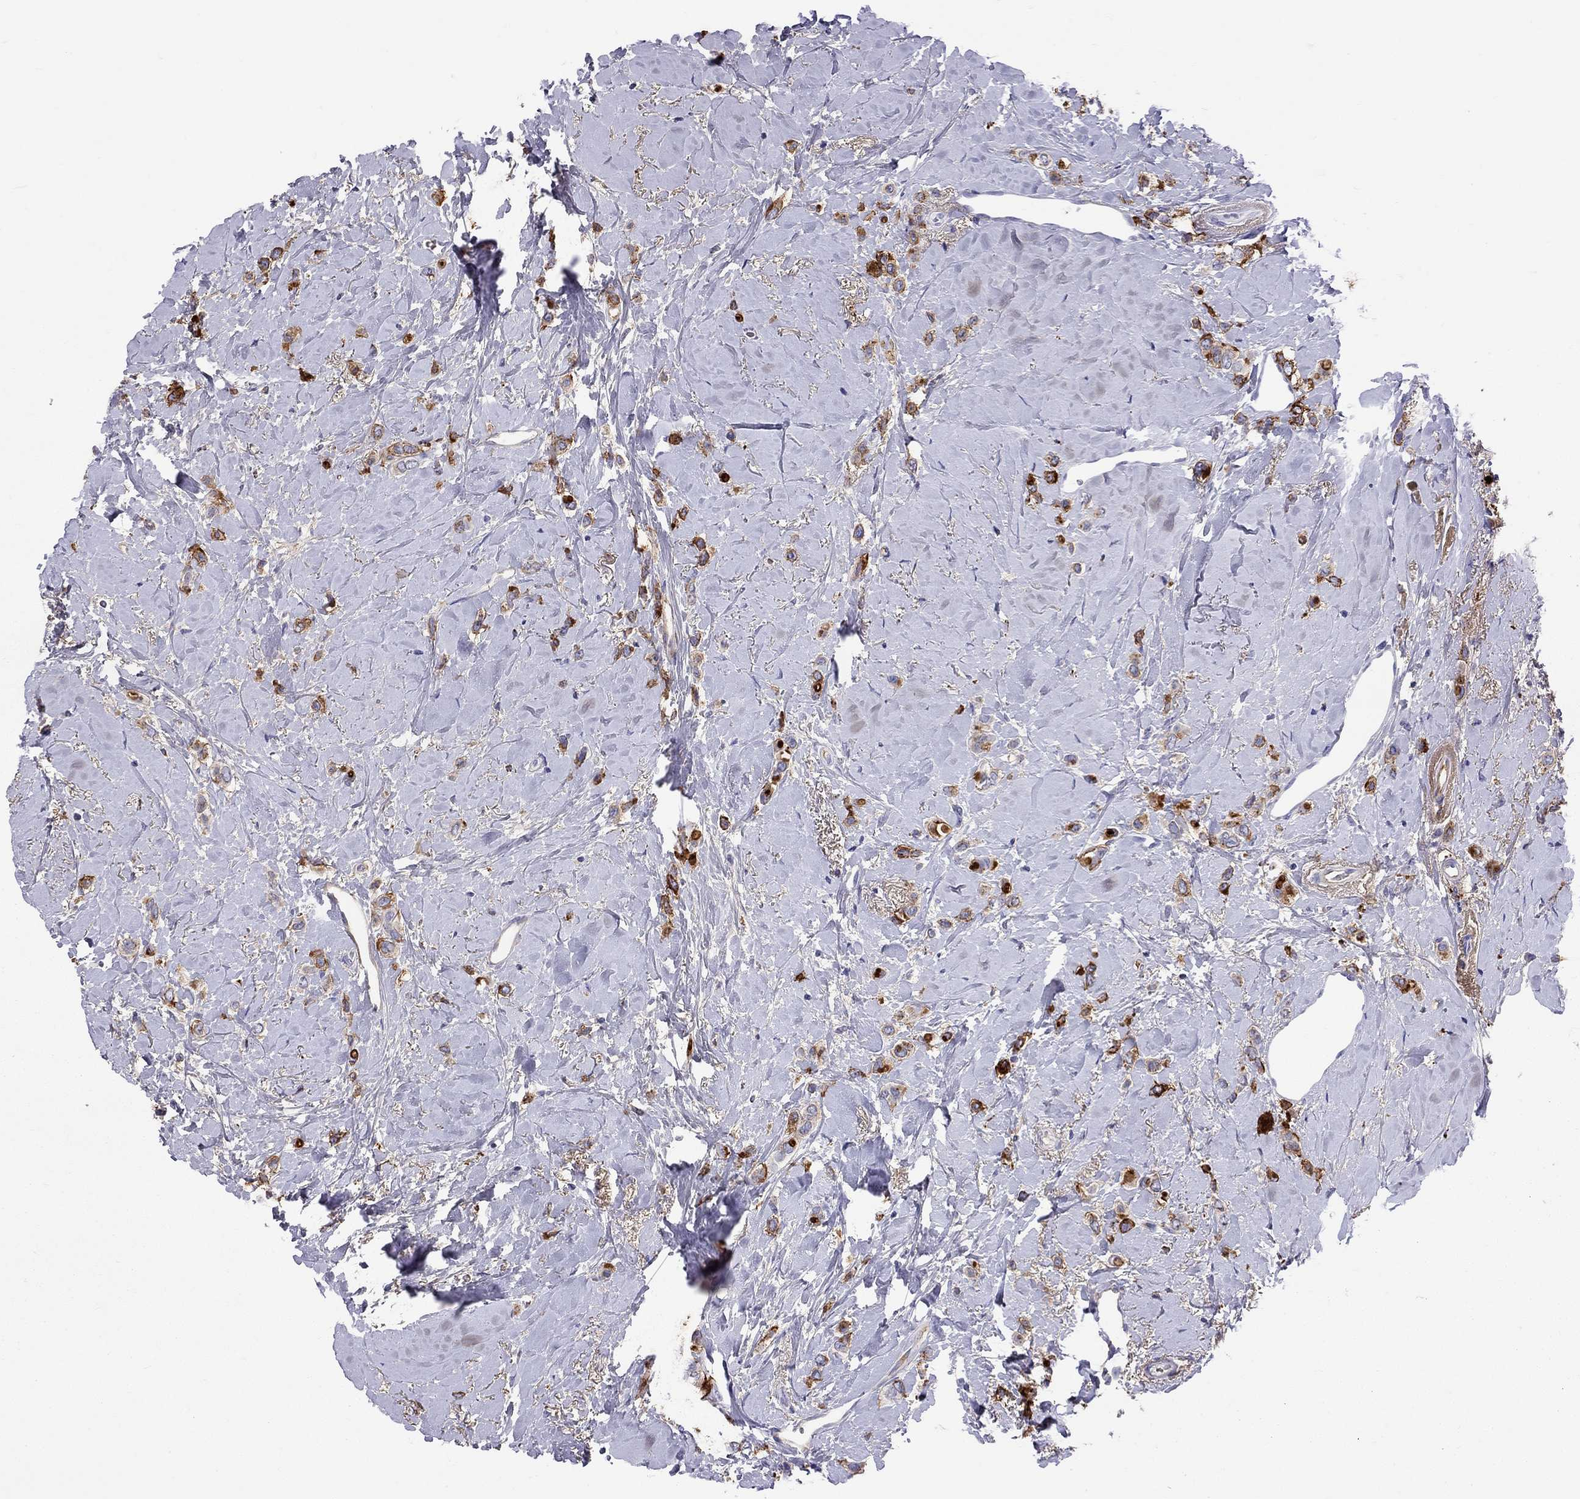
{"staining": {"intensity": "strong", "quantity": "25%-75%", "location": "cytoplasmic/membranous"}, "tissue": "breast cancer", "cell_type": "Tumor cells", "image_type": "cancer", "snomed": [{"axis": "morphology", "description": "Lobular carcinoma"}, {"axis": "topography", "description": "Breast"}], "caption": "Strong cytoplasmic/membranous positivity for a protein is present in about 25%-75% of tumor cells of breast cancer using immunohistochemistry (IHC).", "gene": "SERPINA3", "patient": {"sex": "female", "age": 66}}